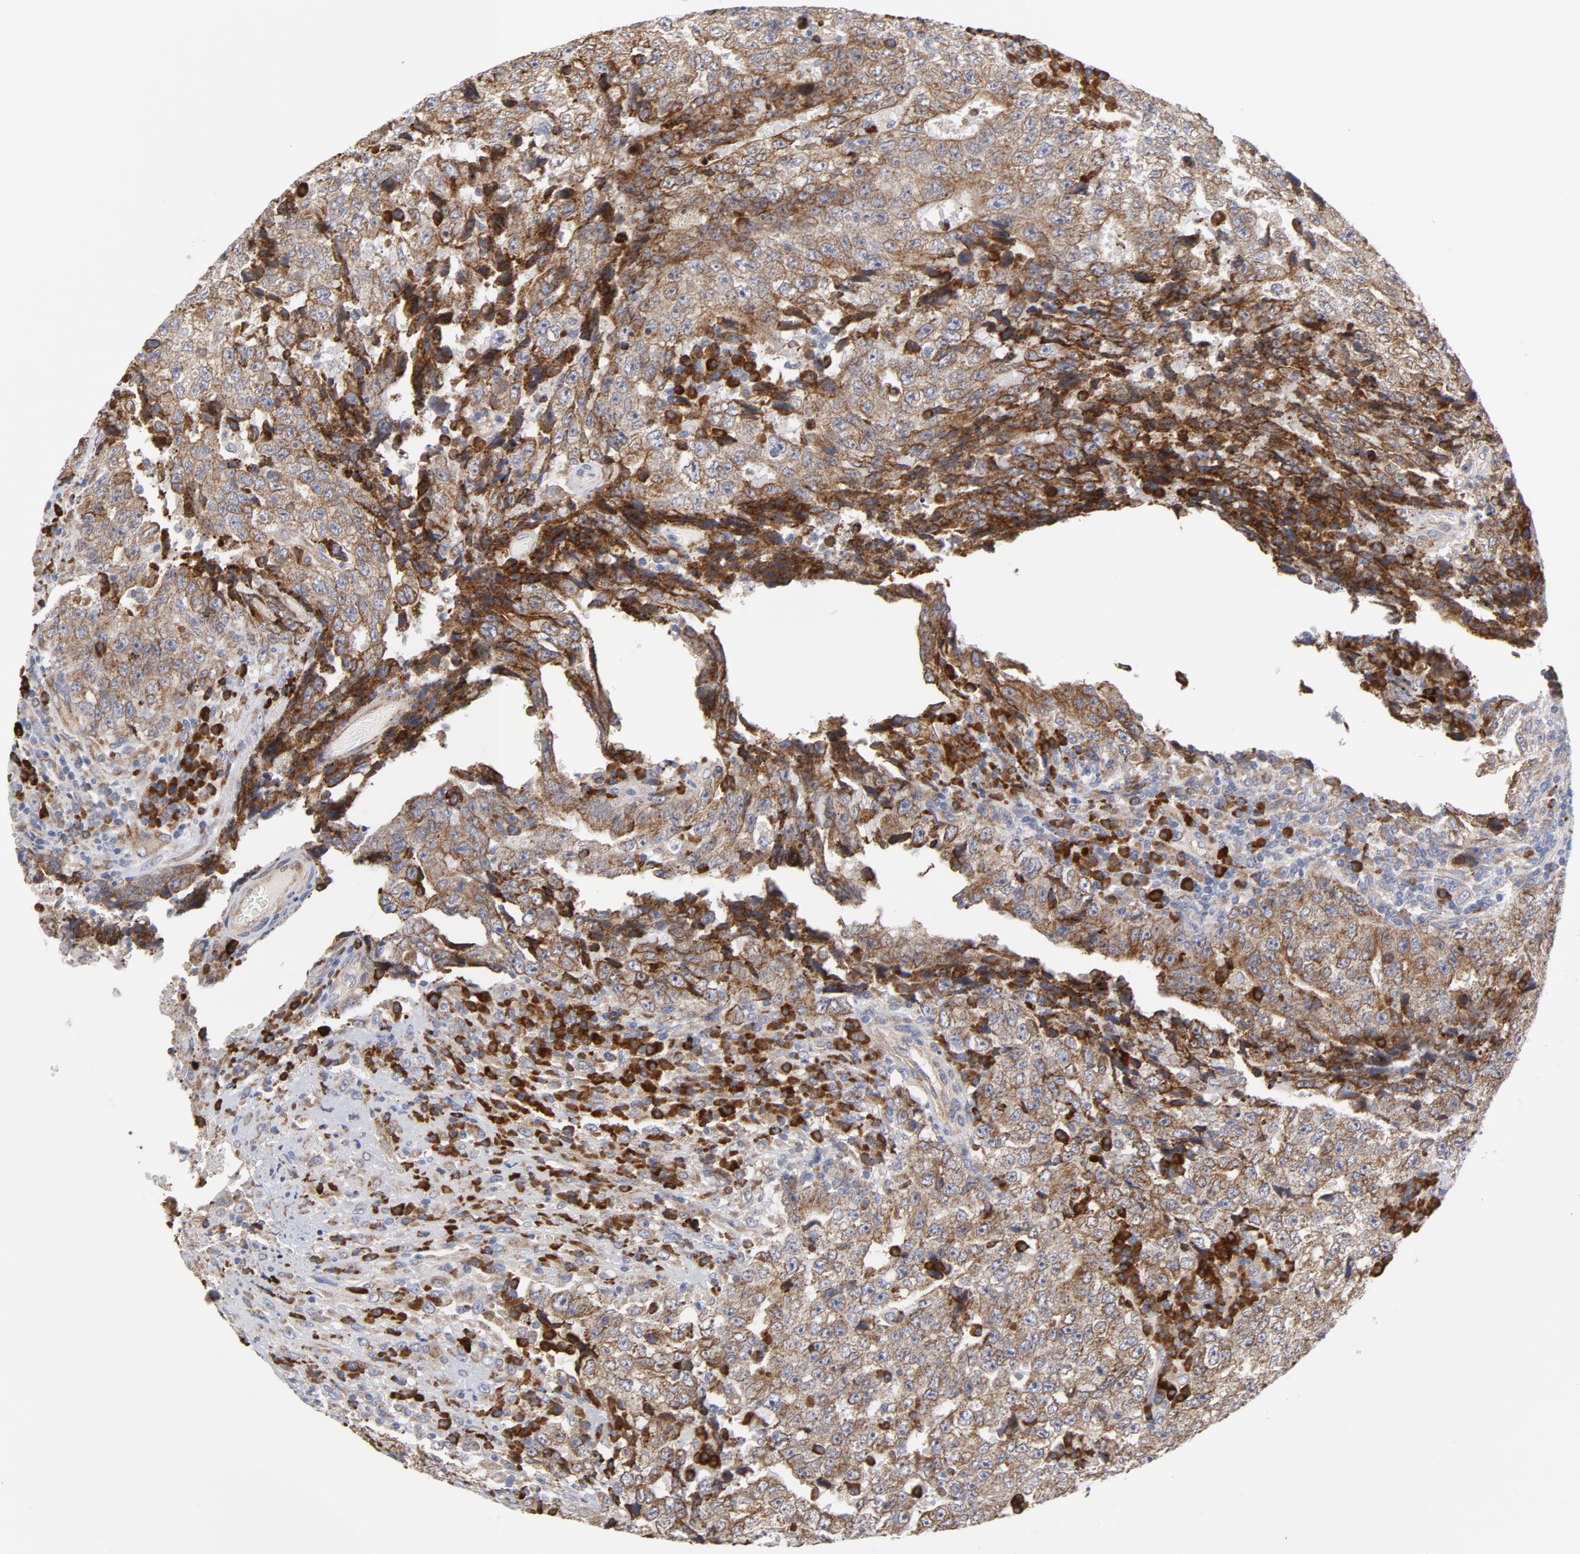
{"staining": {"intensity": "moderate", "quantity": ">75%", "location": "cytoplasmic/membranous"}, "tissue": "testis cancer", "cell_type": "Tumor cells", "image_type": "cancer", "snomed": [{"axis": "morphology", "description": "Necrosis, NOS"}, {"axis": "morphology", "description": "Carcinoma, Embryonal, NOS"}, {"axis": "topography", "description": "Testis"}], "caption": "Moderate cytoplasmic/membranous positivity is identified in approximately >75% of tumor cells in testis cancer.", "gene": "RAPGEF3", "patient": {"sex": "male", "age": 19}}